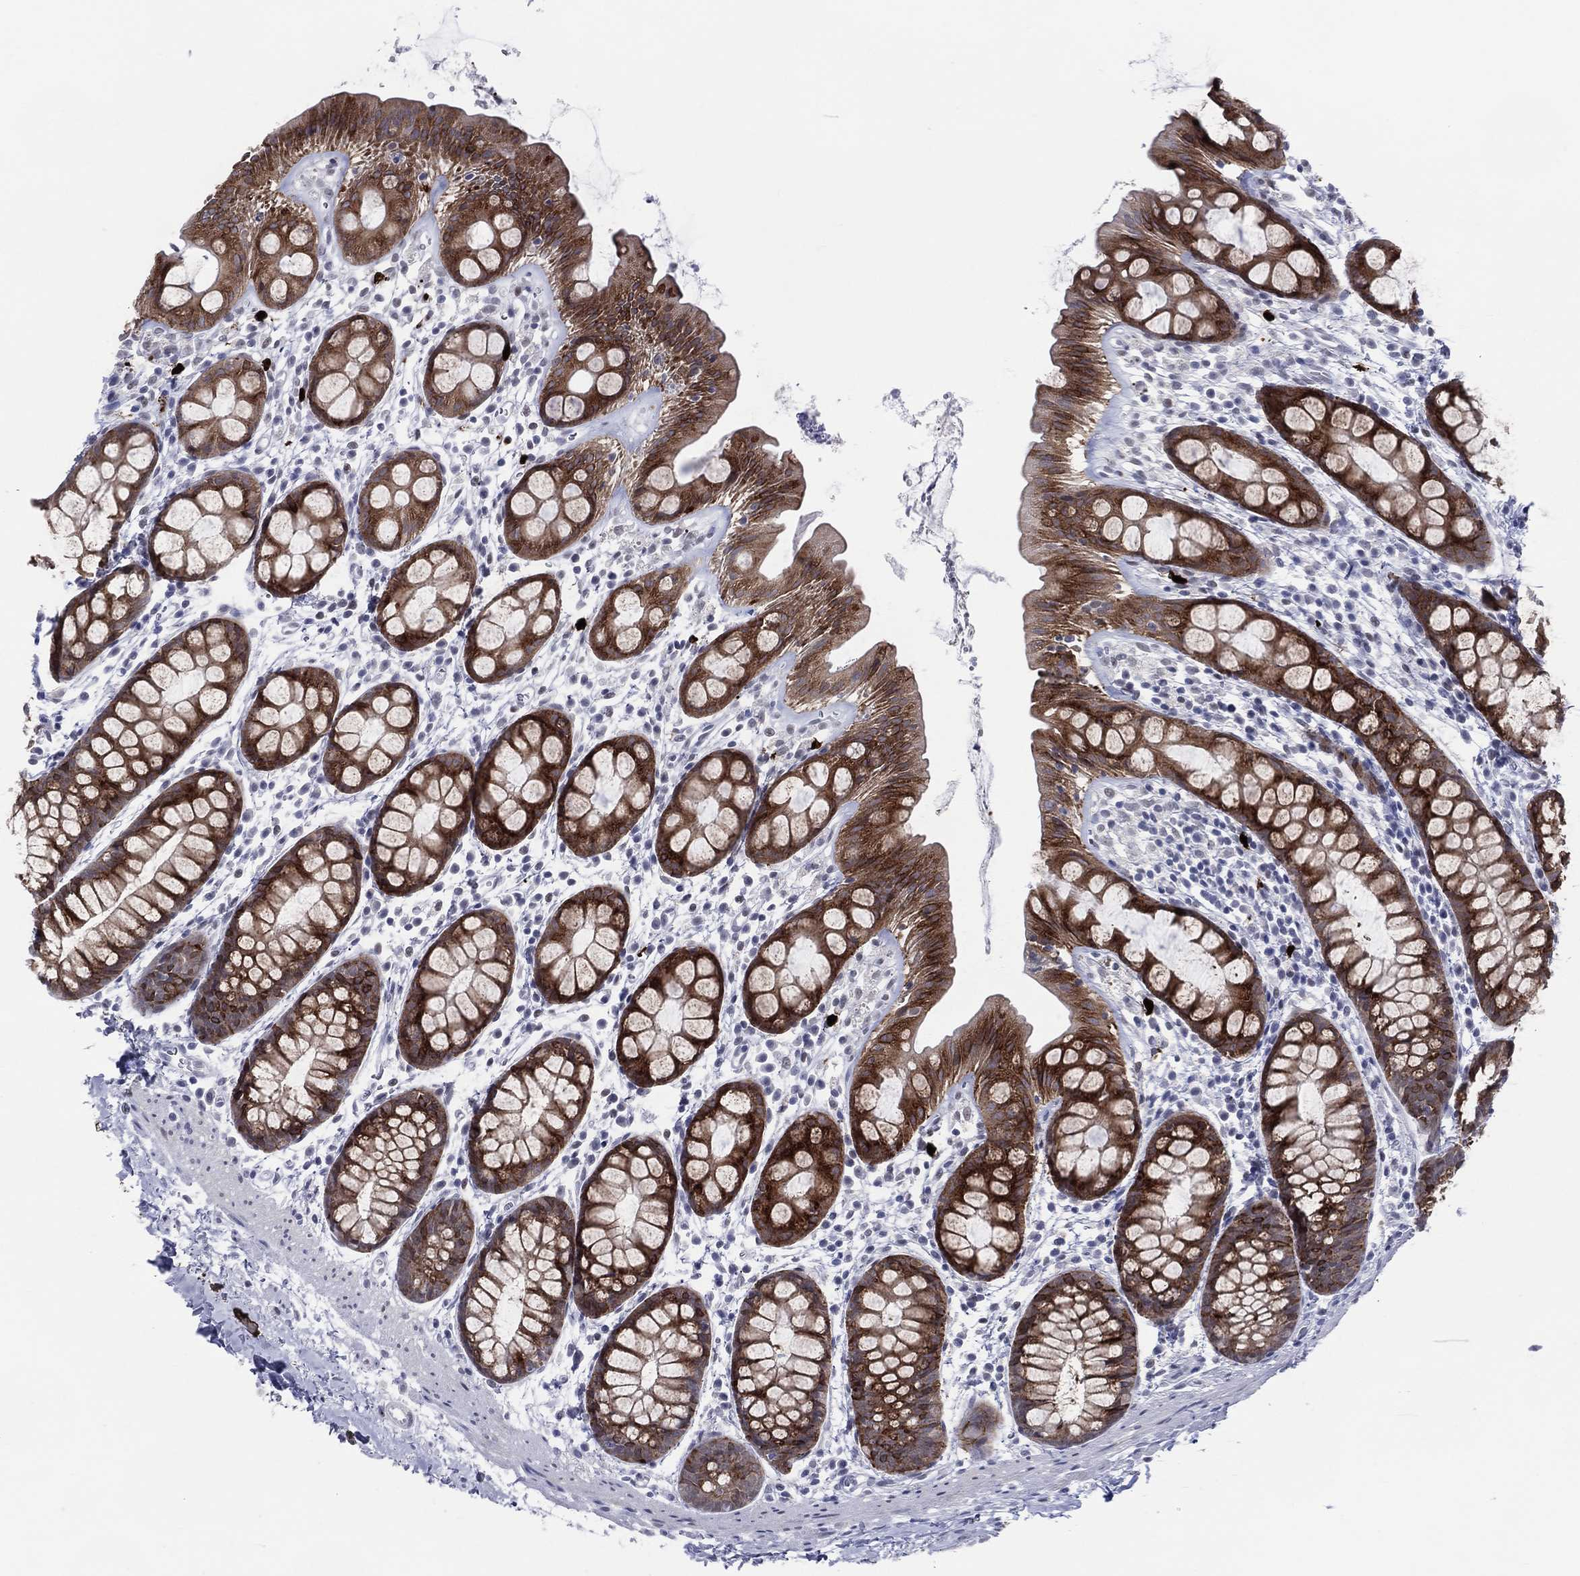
{"staining": {"intensity": "strong", "quantity": "25%-75%", "location": "cytoplasmic/membranous"}, "tissue": "rectum", "cell_type": "Glandular cells", "image_type": "normal", "snomed": [{"axis": "morphology", "description": "Normal tissue, NOS"}, {"axis": "topography", "description": "Rectum"}], "caption": "An image of rectum stained for a protein shows strong cytoplasmic/membranous brown staining in glandular cells.", "gene": "CFAP58", "patient": {"sex": "male", "age": 57}}